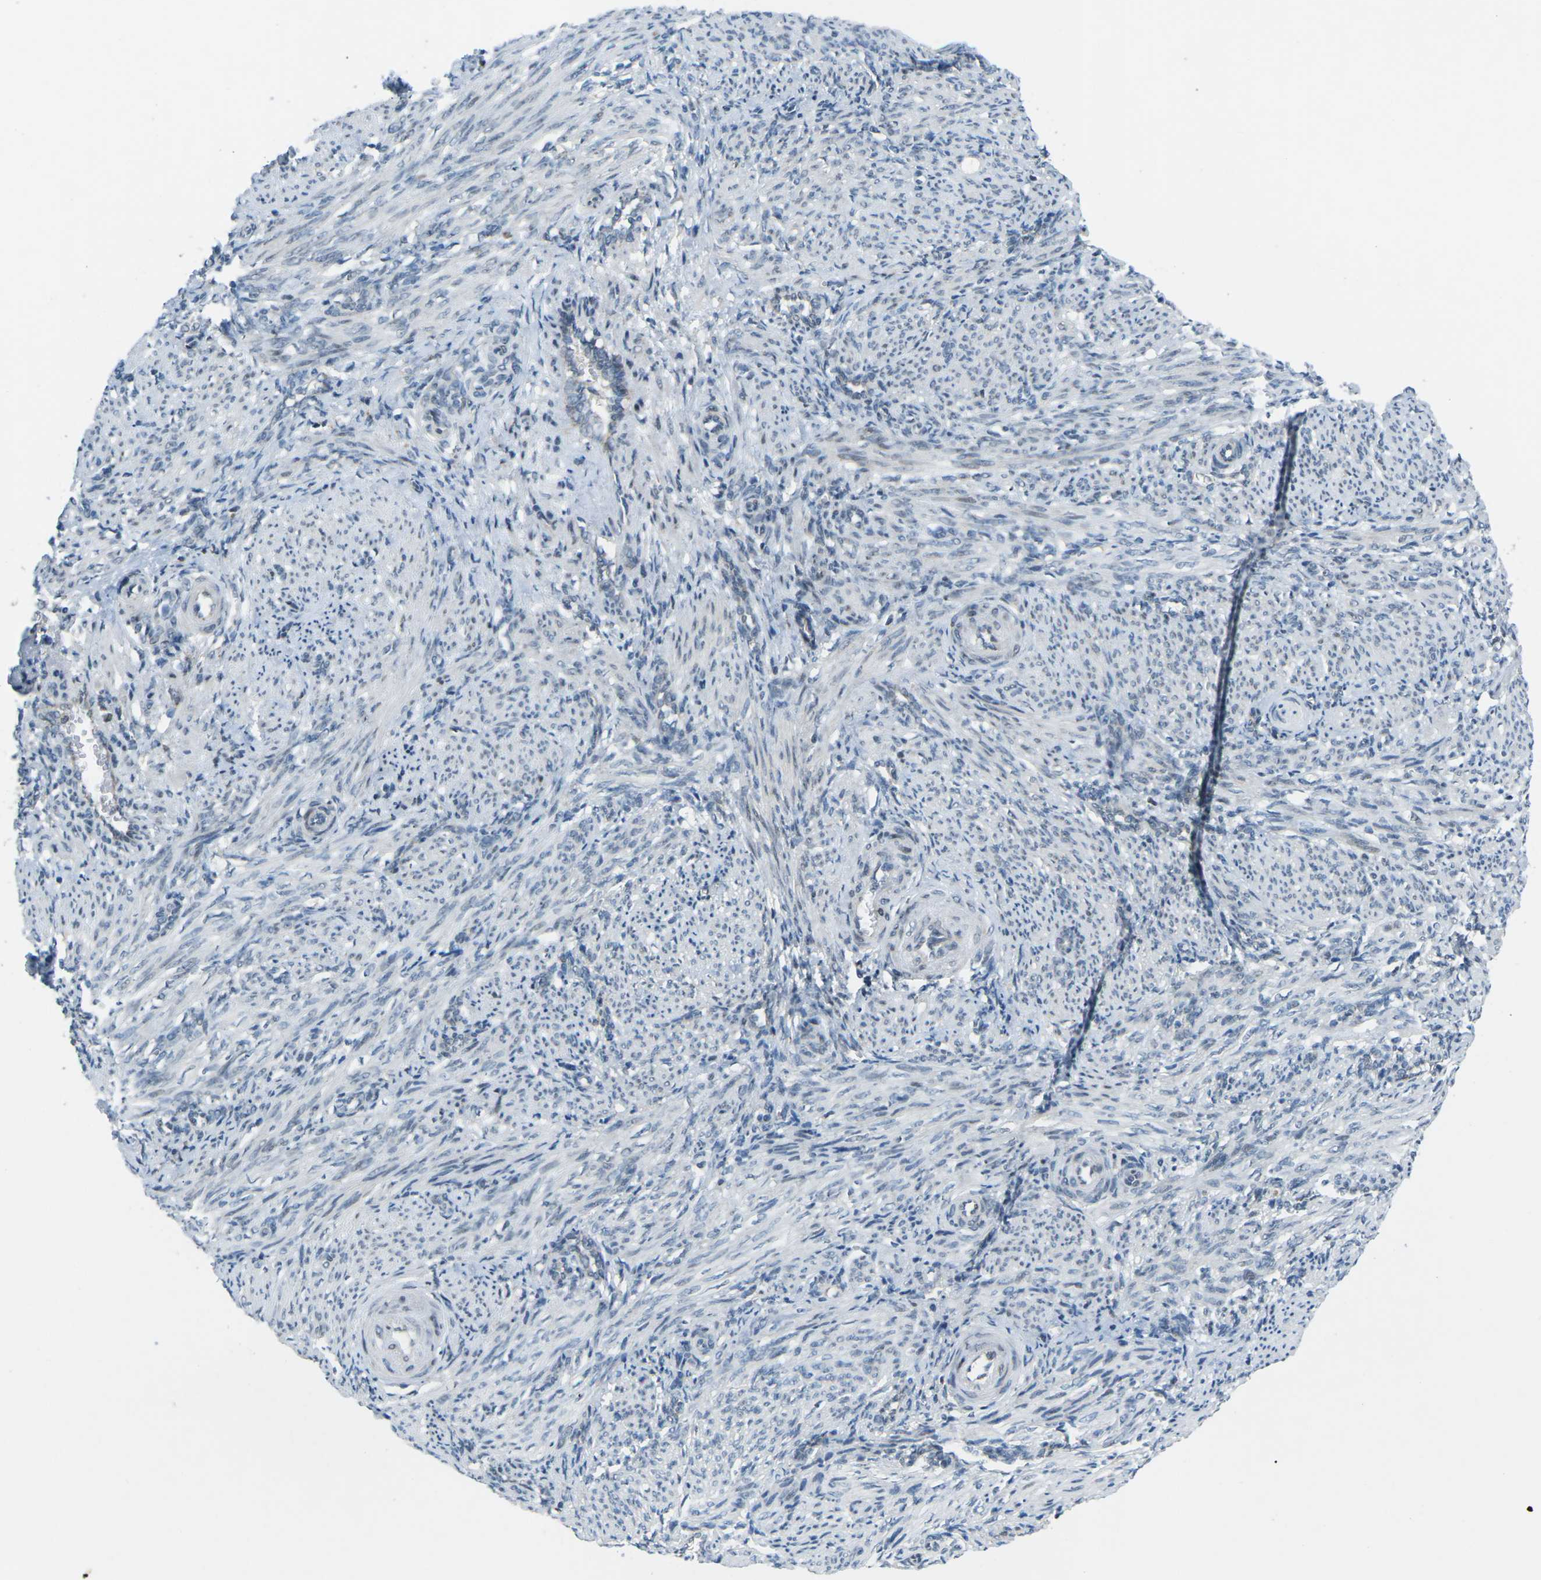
{"staining": {"intensity": "moderate", "quantity": "25%-75%", "location": "nuclear"}, "tissue": "smooth muscle", "cell_type": "Smooth muscle cells", "image_type": "normal", "snomed": [{"axis": "morphology", "description": "Normal tissue, NOS"}, {"axis": "topography", "description": "Endometrium"}], "caption": "Immunohistochemical staining of benign human smooth muscle displays 25%-75% levels of moderate nuclear protein staining in about 25%-75% of smooth muscle cells. The staining was performed using DAB (3,3'-diaminobenzidine), with brown indicating positive protein expression. Nuclei are stained blue with hematoxylin.", "gene": "MBNL1", "patient": {"sex": "female", "age": 33}}